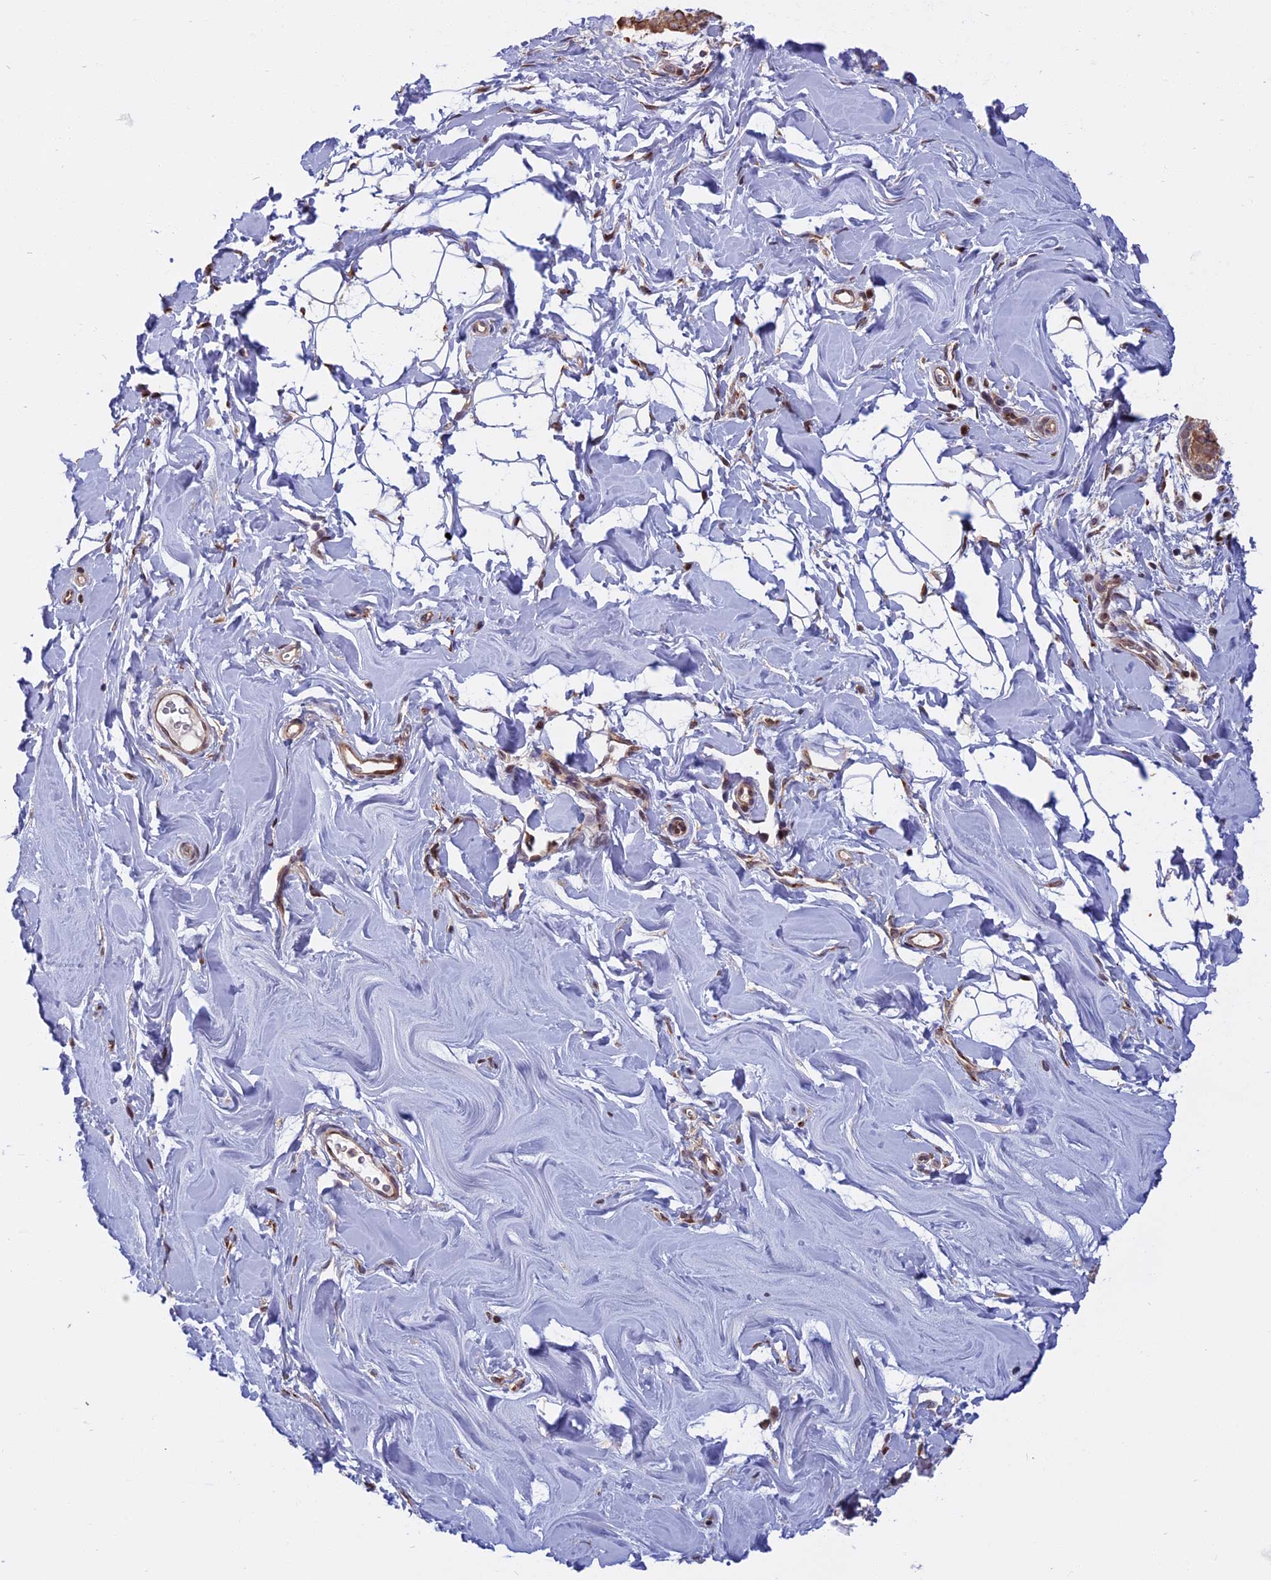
{"staining": {"intensity": "moderate", "quantity": ">75%", "location": "nuclear"}, "tissue": "adipose tissue", "cell_type": "Adipocytes", "image_type": "normal", "snomed": [{"axis": "morphology", "description": "Normal tissue, NOS"}, {"axis": "topography", "description": "Breast"}], "caption": "Protein analysis of benign adipose tissue demonstrates moderate nuclear expression in approximately >75% of adipocytes.", "gene": "CCDC113", "patient": {"sex": "female", "age": 26}}